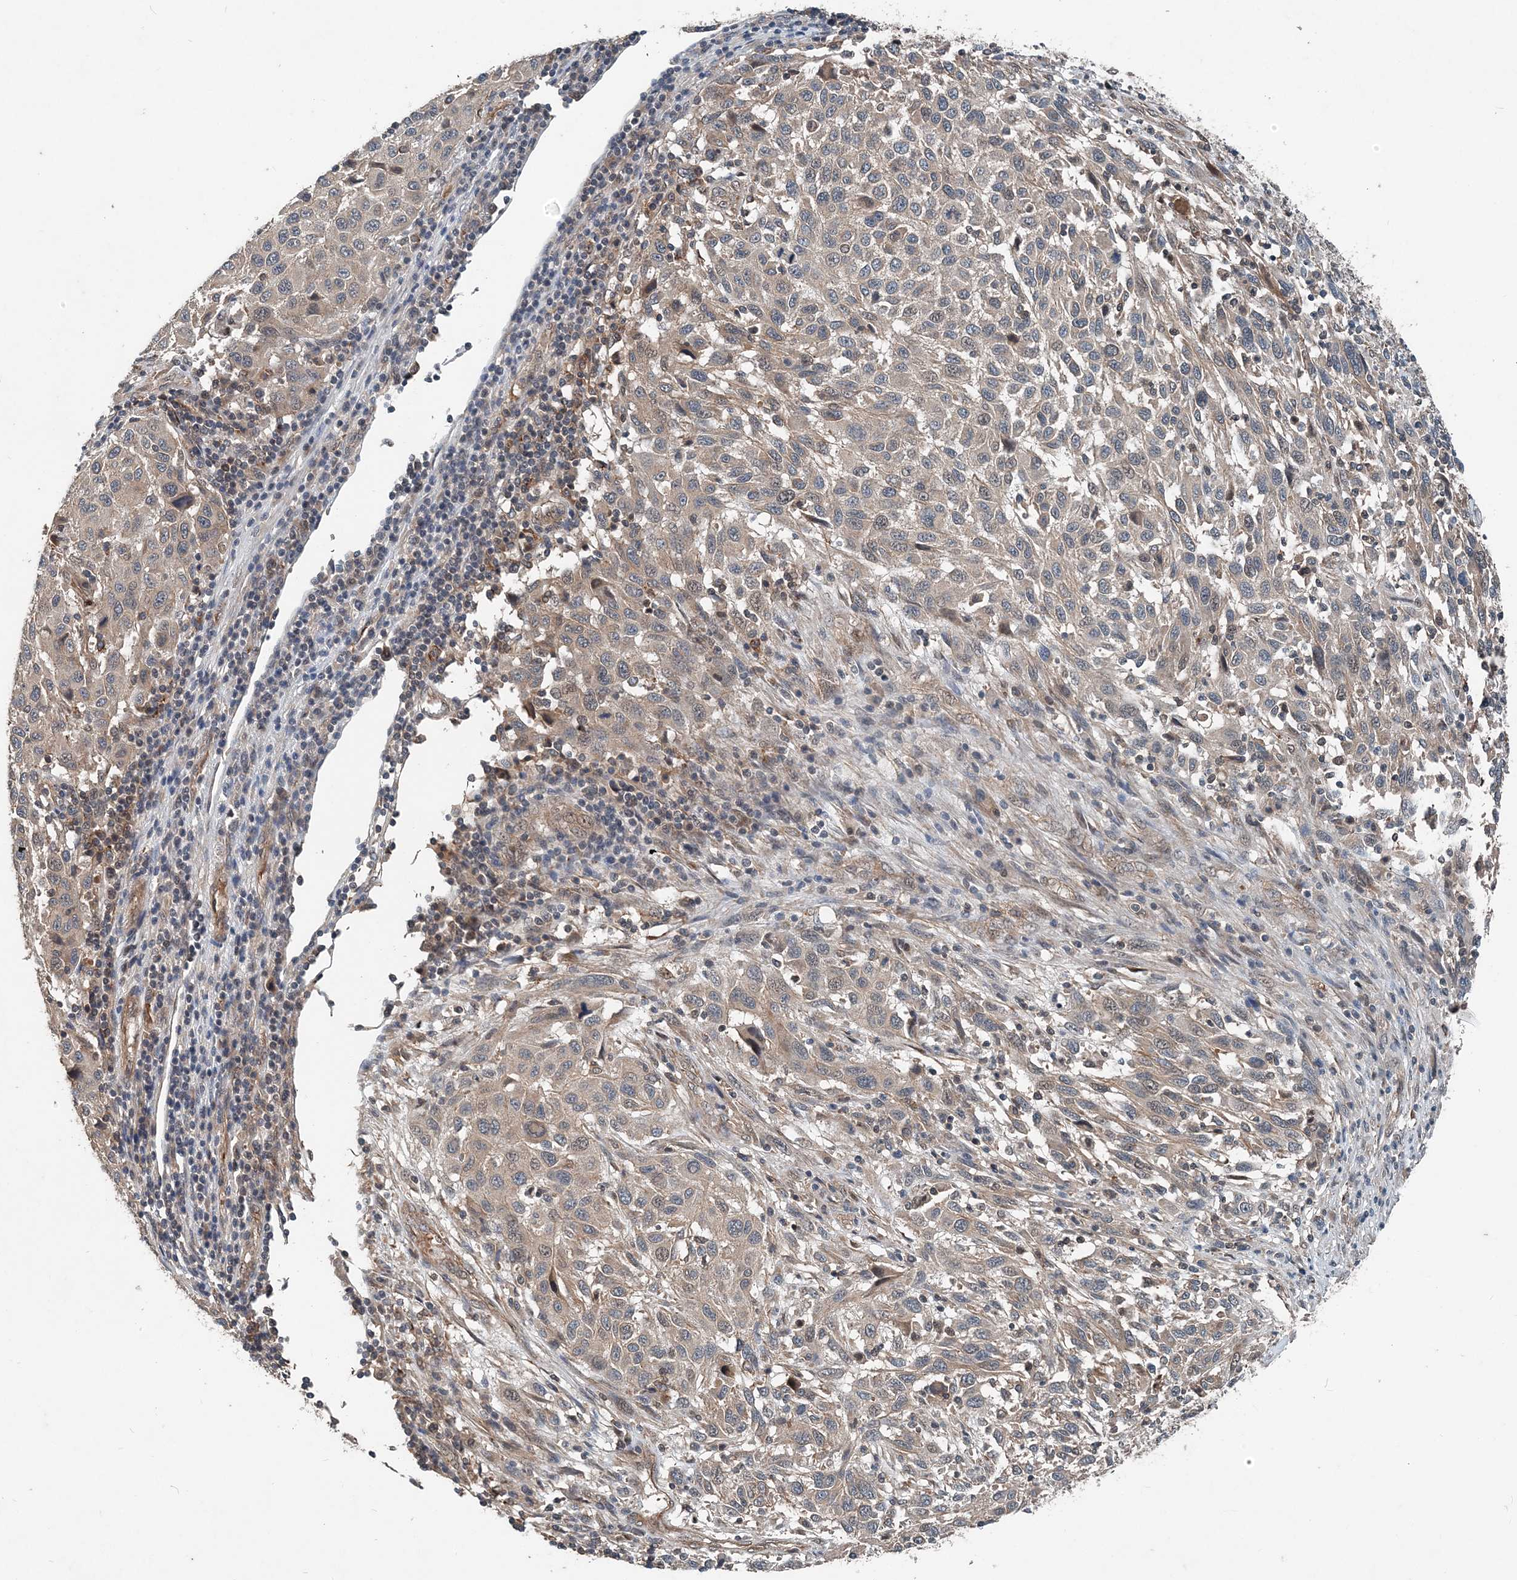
{"staining": {"intensity": "weak", "quantity": "25%-75%", "location": "cytoplasmic/membranous"}, "tissue": "melanoma", "cell_type": "Tumor cells", "image_type": "cancer", "snomed": [{"axis": "morphology", "description": "Malignant melanoma, Metastatic site"}, {"axis": "topography", "description": "Lymph node"}], "caption": "Immunohistochemical staining of malignant melanoma (metastatic site) demonstrates weak cytoplasmic/membranous protein positivity in approximately 25%-75% of tumor cells.", "gene": "SMPD3", "patient": {"sex": "male", "age": 61}}